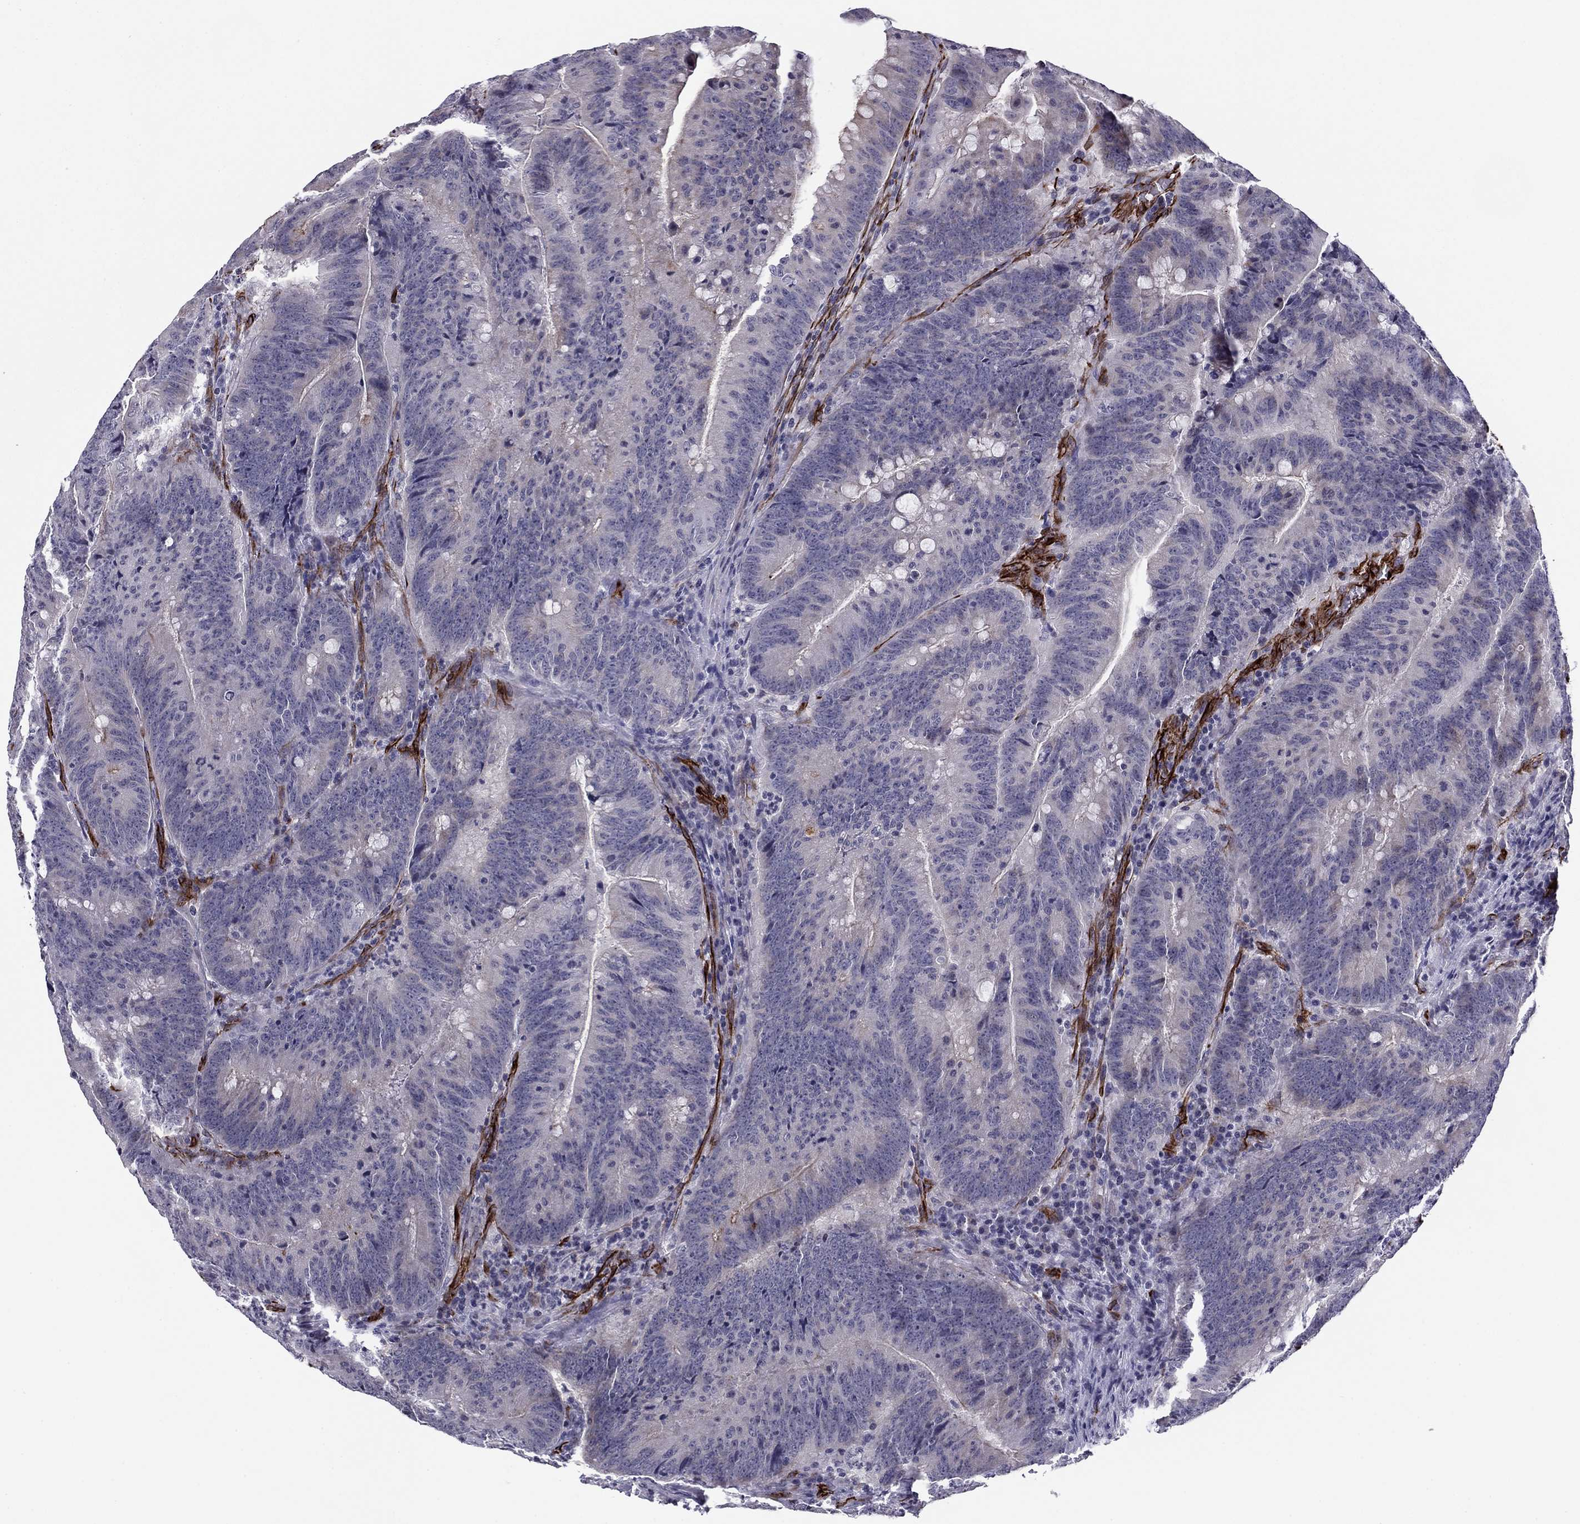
{"staining": {"intensity": "negative", "quantity": "none", "location": "none"}, "tissue": "colorectal cancer", "cell_type": "Tumor cells", "image_type": "cancer", "snomed": [{"axis": "morphology", "description": "Adenocarcinoma, NOS"}, {"axis": "topography", "description": "Colon"}], "caption": "IHC image of colorectal adenocarcinoma stained for a protein (brown), which shows no positivity in tumor cells.", "gene": "ANKS4B", "patient": {"sex": "female", "age": 87}}